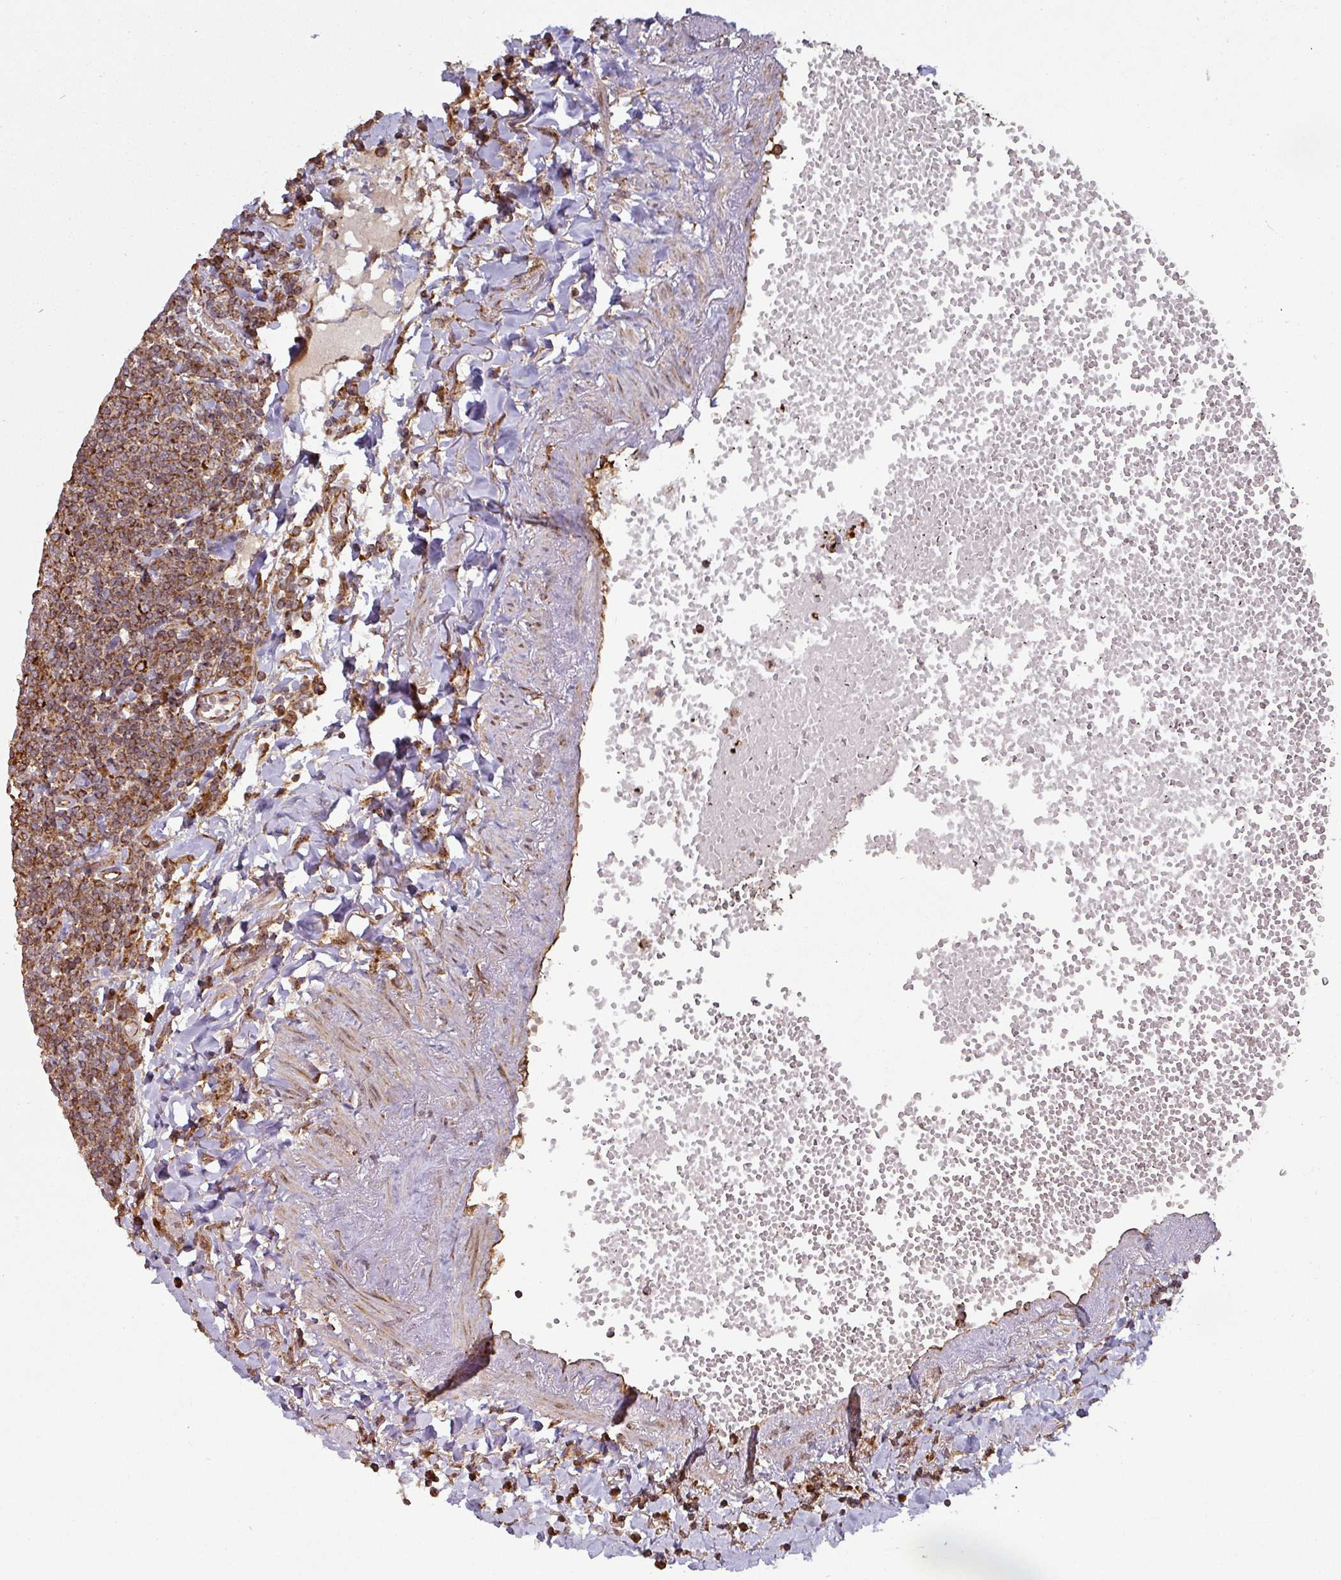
{"staining": {"intensity": "strong", "quantity": ">75%", "location": "cytoplasmic/membranous"}, "tissue": "lymphoma", "cell_type": "Tumor cells", "image_type": "cancer", "snomed": [{"axis": "morphology", "description": "Malignant lymphoma, non-Hodgkin's type, Low grade"}, {"axis": "topography", "description": "Lung"}], "caption": "Immunohistochemistry photomicrograph of neoplastic tissue: malignant lymphoma, non-Hodgkin's type (low-grade) stained using immunohistochemistry reveals high levels of strong protein expression localized specifically in the cytoplasmic/membranous of tumor cells, appearing as a cytoplasmic/membranous brown color.", "gene": "TRAP1", "patient": {"sex": "female", "age": 71}}